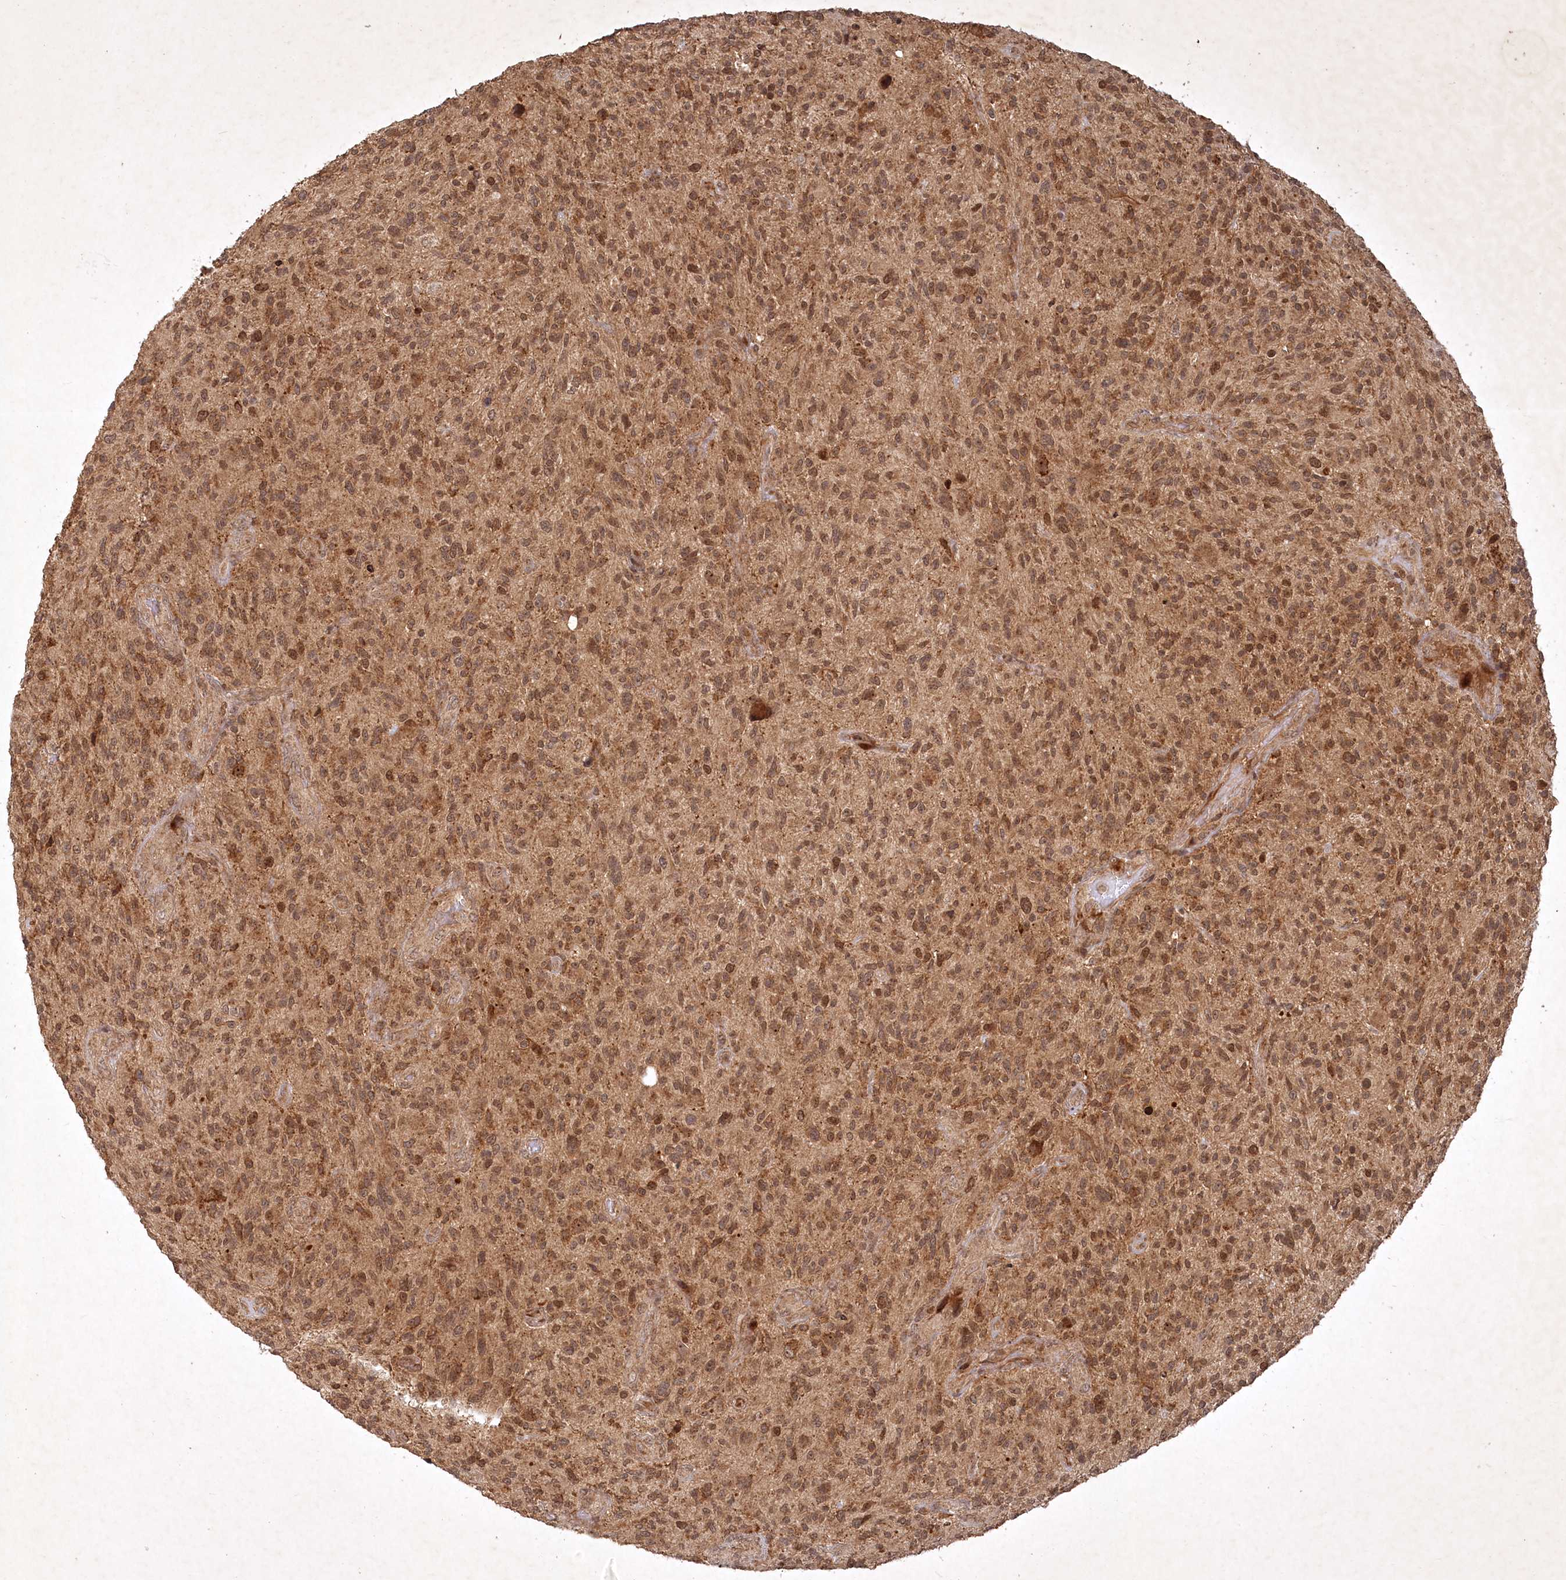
{"staining": {"intensity": "moderate", "quantity": ">75%", "location": "cytoplasmic/membranous,nuclear"}, "tissue": "glioma", "cell_type": "Tumor cells", "image_type": "cancer", "snomed": [{"axis": "morphology", "description": "Glioma, malignant, High grade"}, {"axis": "topography", "description": "Brain"}], "caption": "Tumor cells display medium levels of moderate cytoplasmic/membranous and nuclear staining in about >75% of cells in glioma. (DAB (3,3'-diaminobenzidine) IHC, brown staining for protein, blue staining for nuclei).", "gene": "UNC93A", "patient": {"sex": "male", "age": 47}}